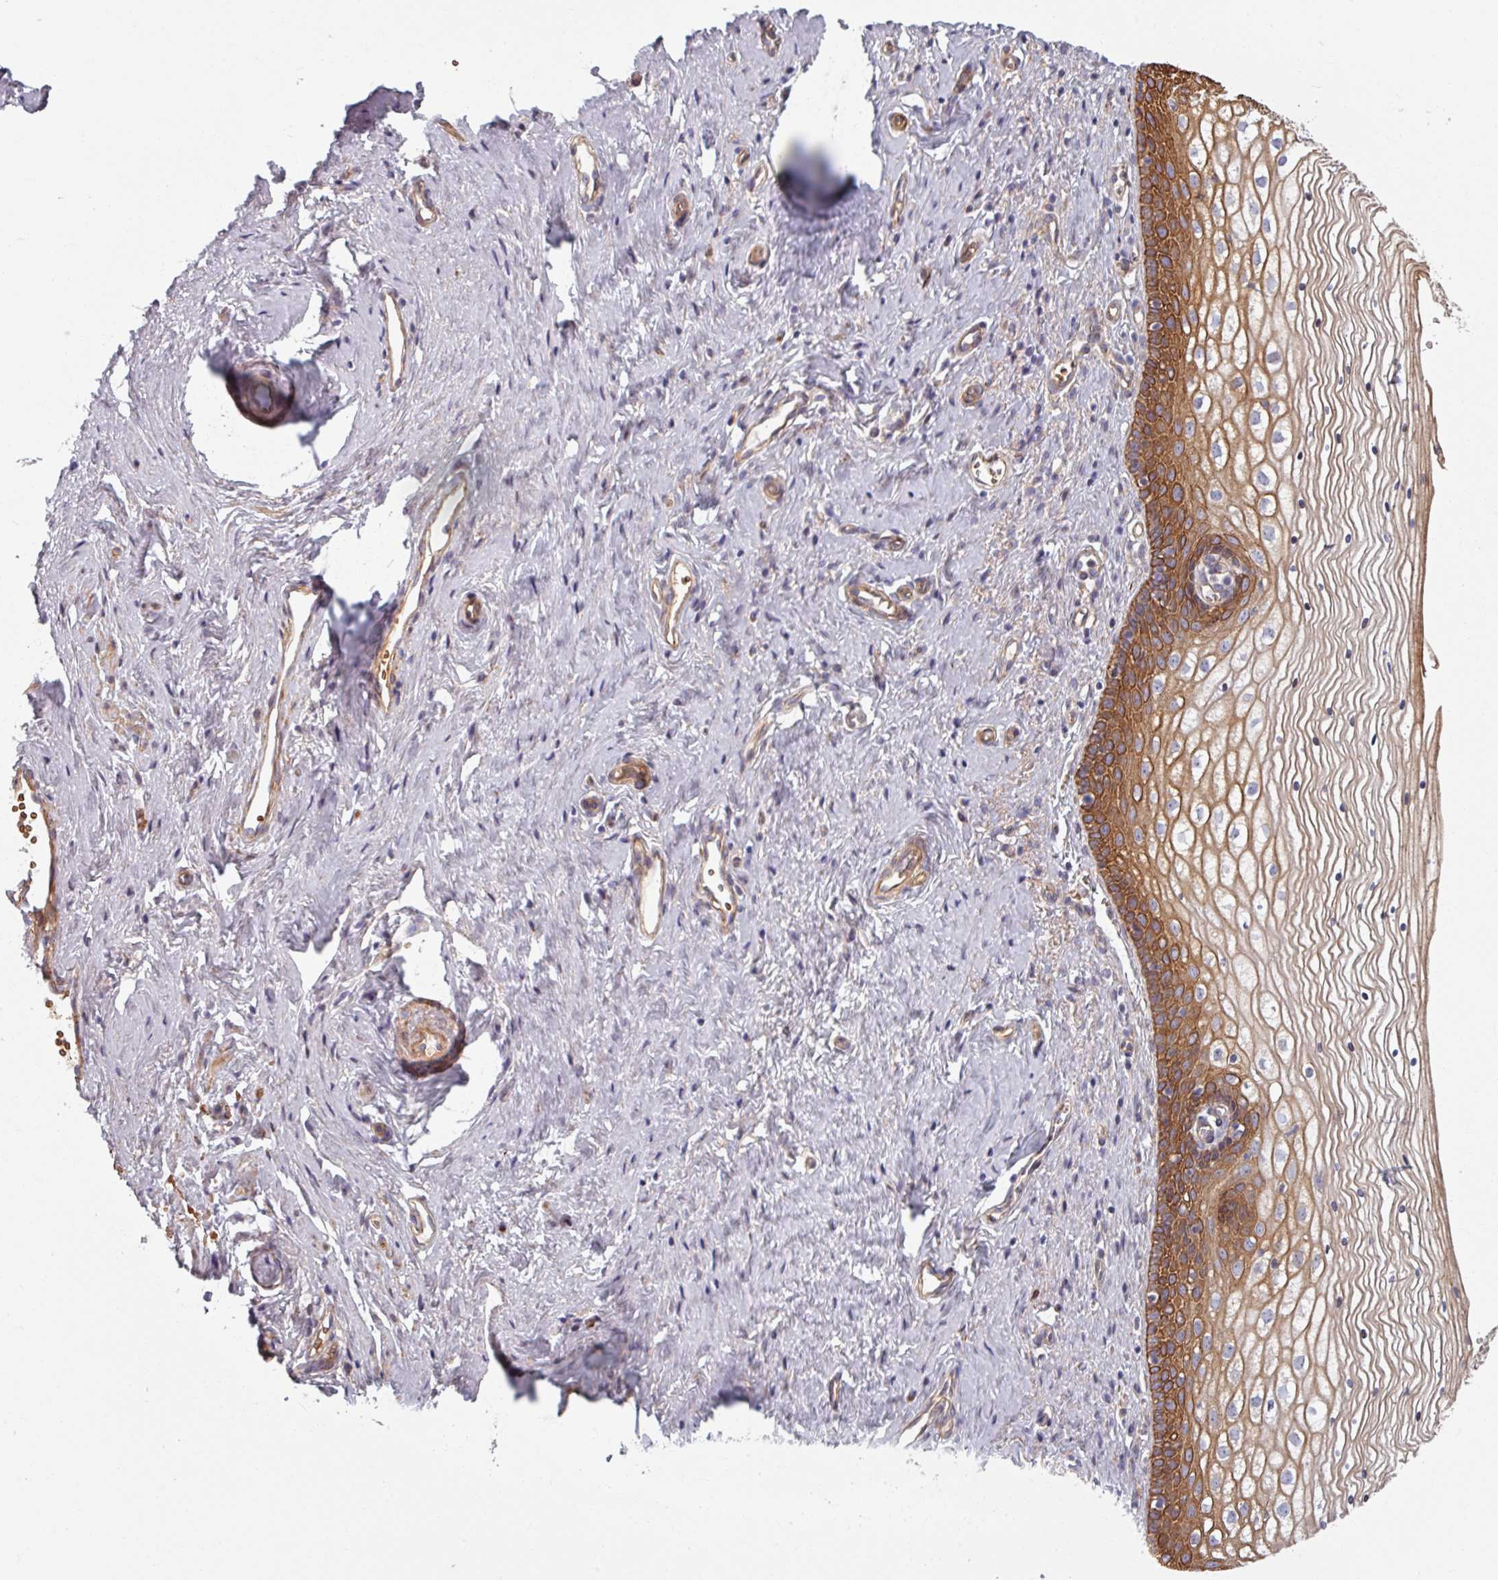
{"staining": {"intensity": "strong", "quantity": "25%-75%", "location": "cytoplasmic/membranous"}, "tissue": "vagina", "cell_type": "Squamous epithelial cells", "image_type": "normal", "snomed": [{"axis": "morphology", "description": "Normal tissue, NOS"}, {"axis": "topography", "description": "Vagina"}], "caption": "Brown immunohistochemical staining in benign human vagina exhibits strong cytoplasmic/membranous positivity in about 25%-75% of squamous epithelial cells.", "gene": "C4BPB", "patient": {"sex": "female", "age": 59}}